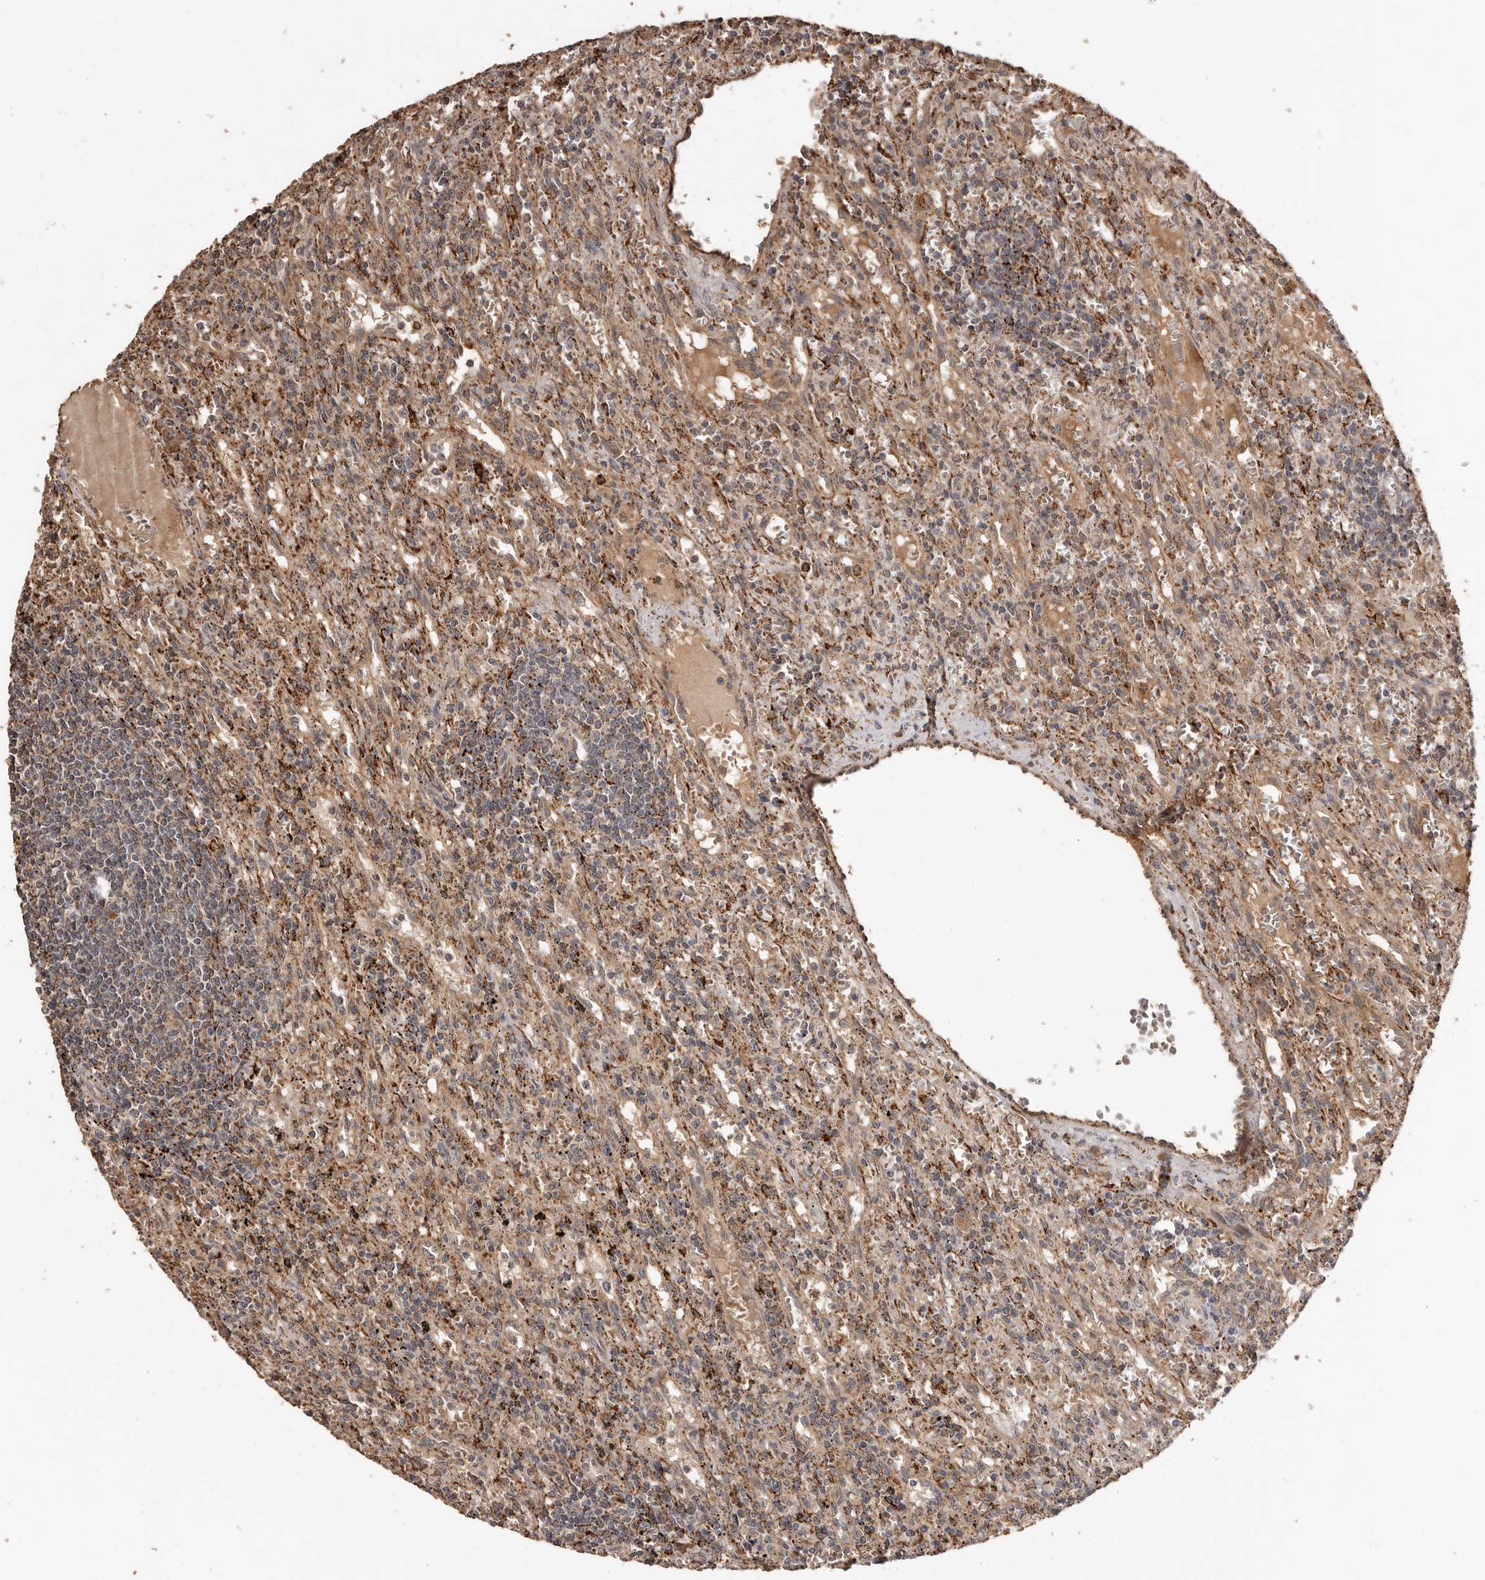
{"staining": {"intensity": "weak", "quantity": "25%-75%", "location": "cytoplasmic/membranous"}, "tissue": "lymphoma", "cell_type": "Tumor cells", "image_type": "cancer", "snomed": [{"axis": "morphology", "description": "Malignant lymphoma, non-Hodgkin's type, Low grade"}, {"axis": "topography", "description": "Spleen"}], "caption": "High-power microscopy captured an immunohistochemistry (IHC) image of low-grade malignant lymphoma, non-Hodgkin's type, revealing weak cytoplasmic/membranous expression in approximately 25%-75% of tumor cells.", "gene": "AKAP7", "patient": {"sex": "male", "age": 76}}